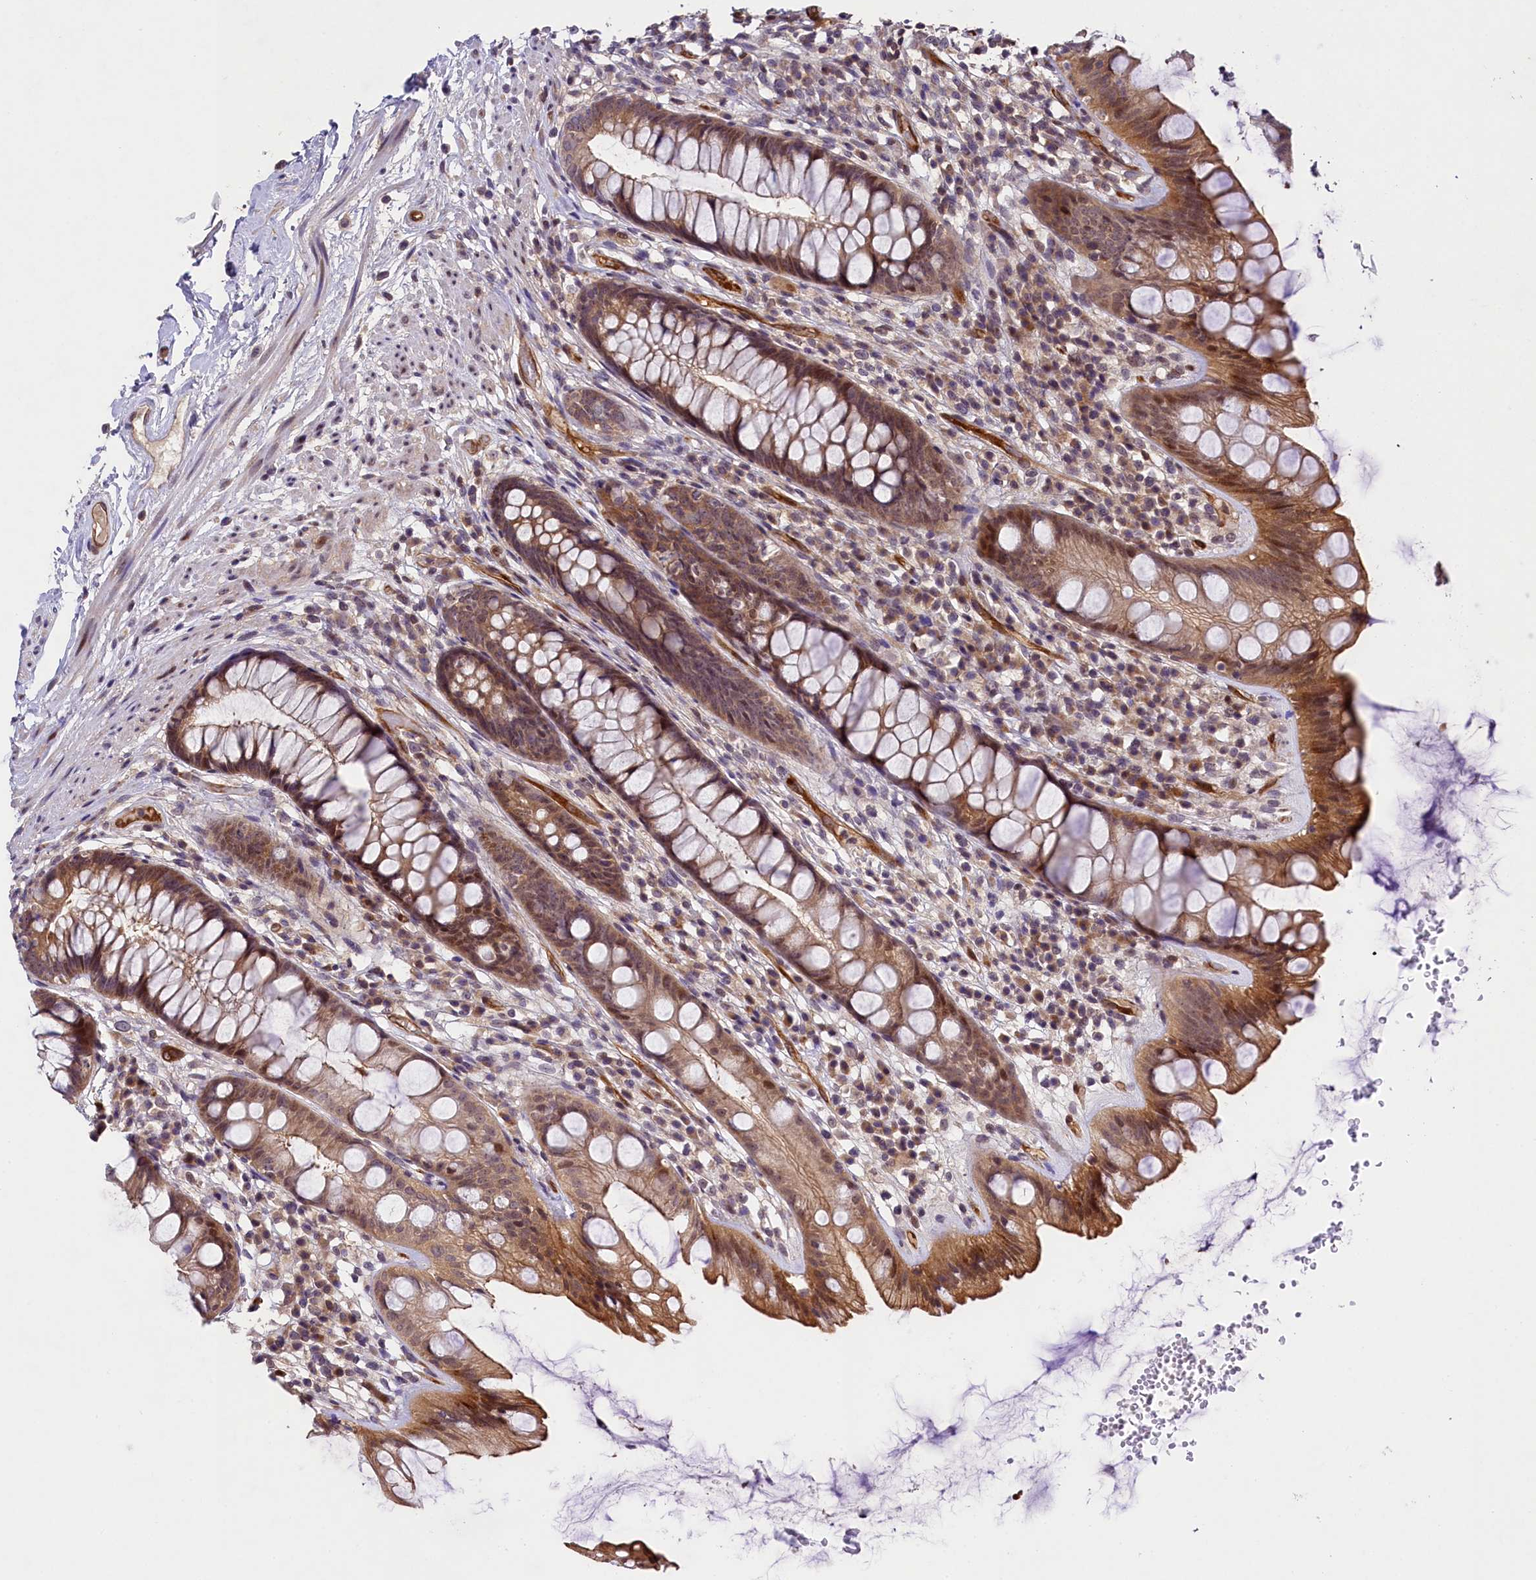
{"staining": {"intensity": "moderate", "quantity": ">75%", "location": "cytoplasmic/membranous,nuclear"}, "tissue": "rectum", "cell_type": "Glandular cells", "image_type": "normal", "snomed": [{"axis": "morphology", "description": "Normal tissue, NOS"}, {"axis": "topography", "description": "Rectum"}], "caption": "Immunohistochemistry of normal human rectum reveals medium levels of moderate cytoplasmic/membranous,nuclear expression in about >75% of glandular cells. (Brightfield microscopy of DAB IHC at high magnification).", "gene": "SNRK", "patient": {"sex": "male", "age": 74}}